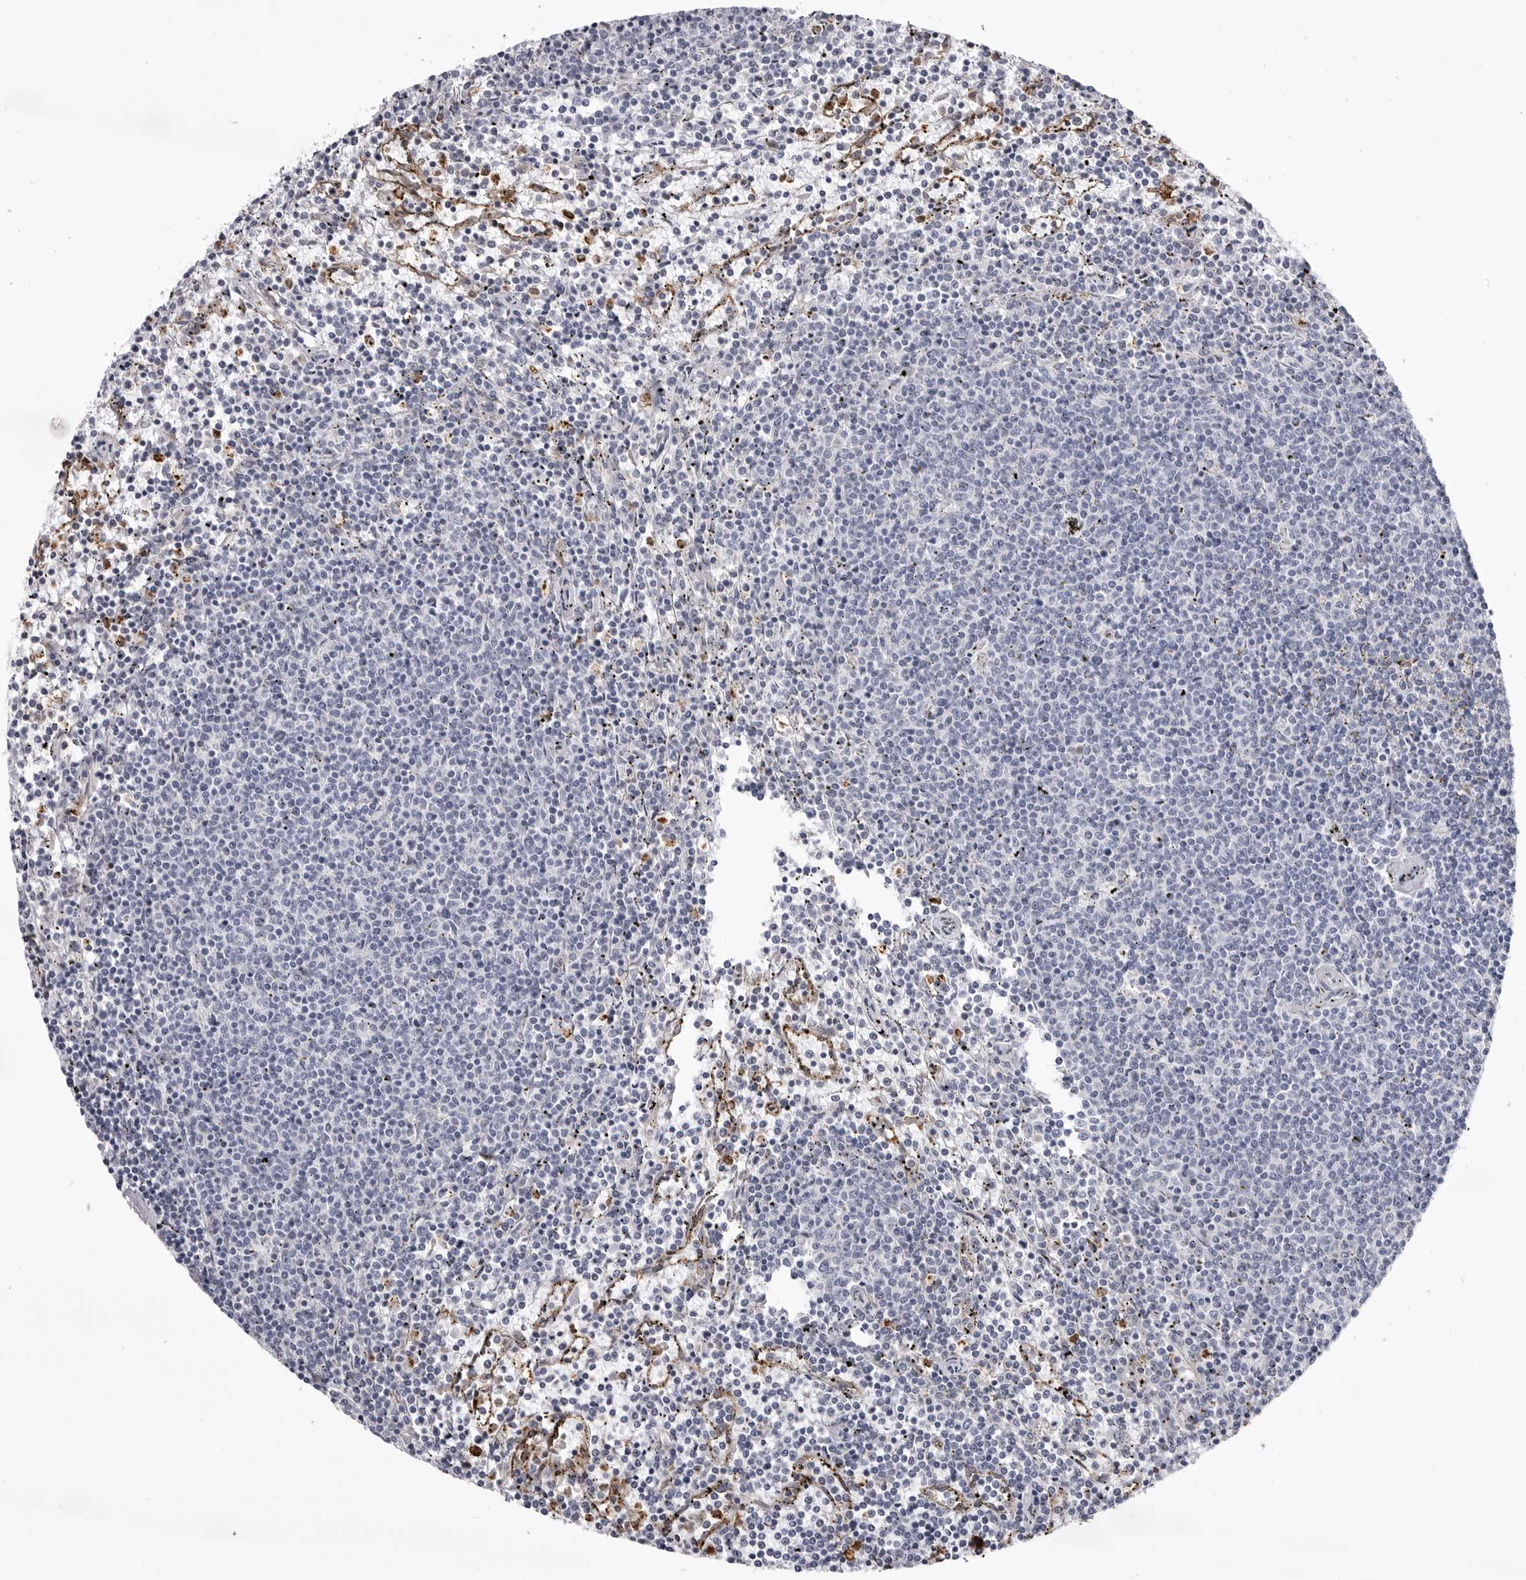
{"staining": {"intensity": "negative", "quantity": "none", "location": "none"}, "tissue": "lymphoma", "cell_type": "Tumor cells", "image_type": "cancer", "snomed": [{"axis": "morphology", "description": "Malignant lymphoma, non-Hodgkin's type, Low grade"}, {"axis": "topography", "description": "Spleen"}], "caption": "The micrograph shows no staining of tumor cells in malignant lymphoma, non-Hodgkin's type (low-grade).", "gene": "STAP2", "patient": {"sex": "female", "age": 50}}